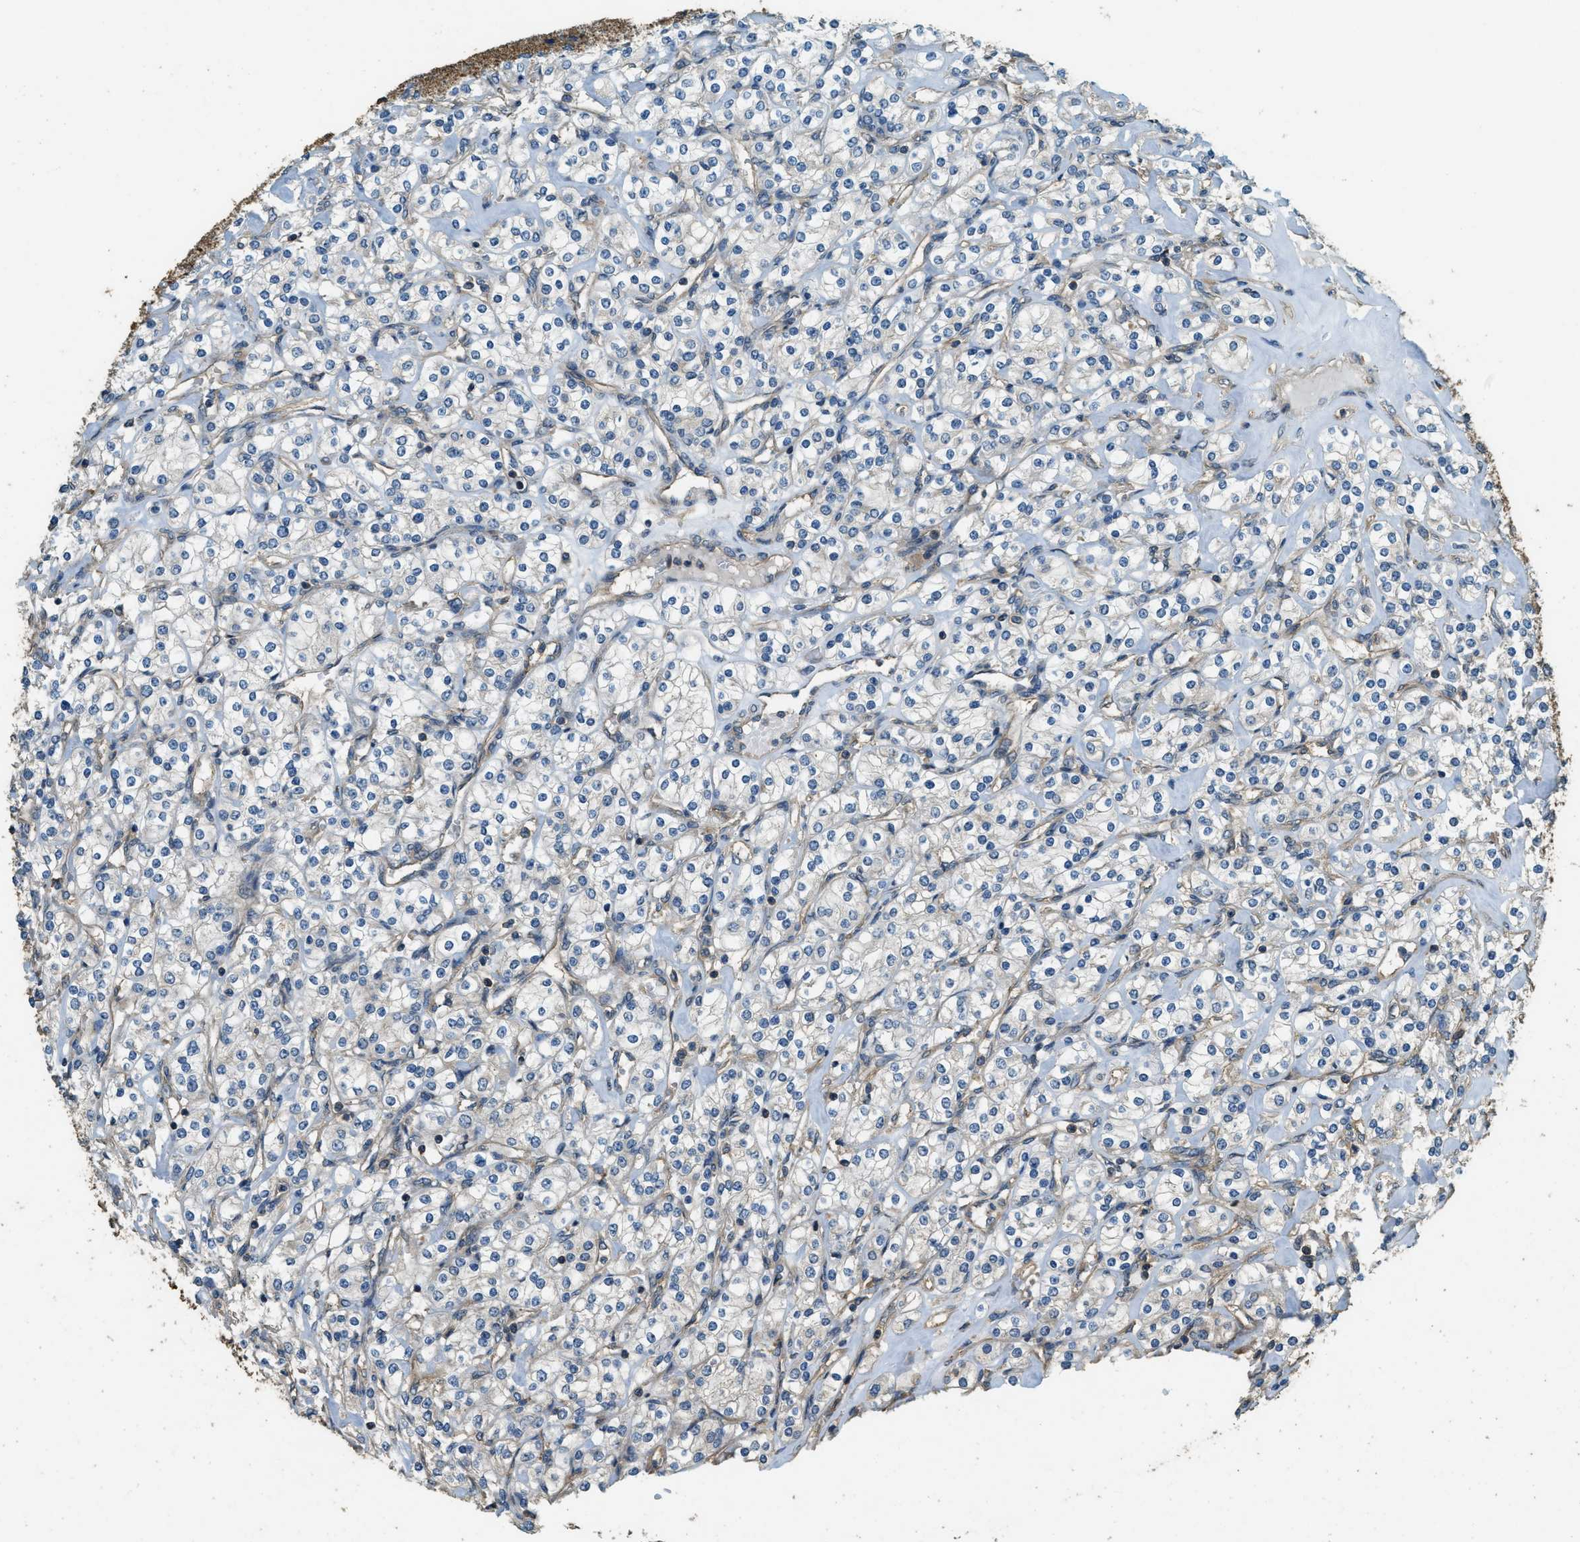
{"staining": {"intensity": "weak", "quantity": "<25%", "location": "cytoplasmic/membranous"}, "tissue": "renal cancer", "cell_type": "Tumor cells", "image_type": "cancer", "snomed": [{"axis": "morphology", "description": "Adenocarcinoma, NOS"}, {"axis": "topography", "description": "Kidney"}], "caption": "DAB immunohistochemical staining of human renal cancer (adenocarcinoma) exhibits no significant staining in tumor cells. (DAB (3,3'-diaminobenzidine) IHC with hematoxylin counter stain).", "gene": "MARS1", "patient": {"sex": "male", "age": 77}}